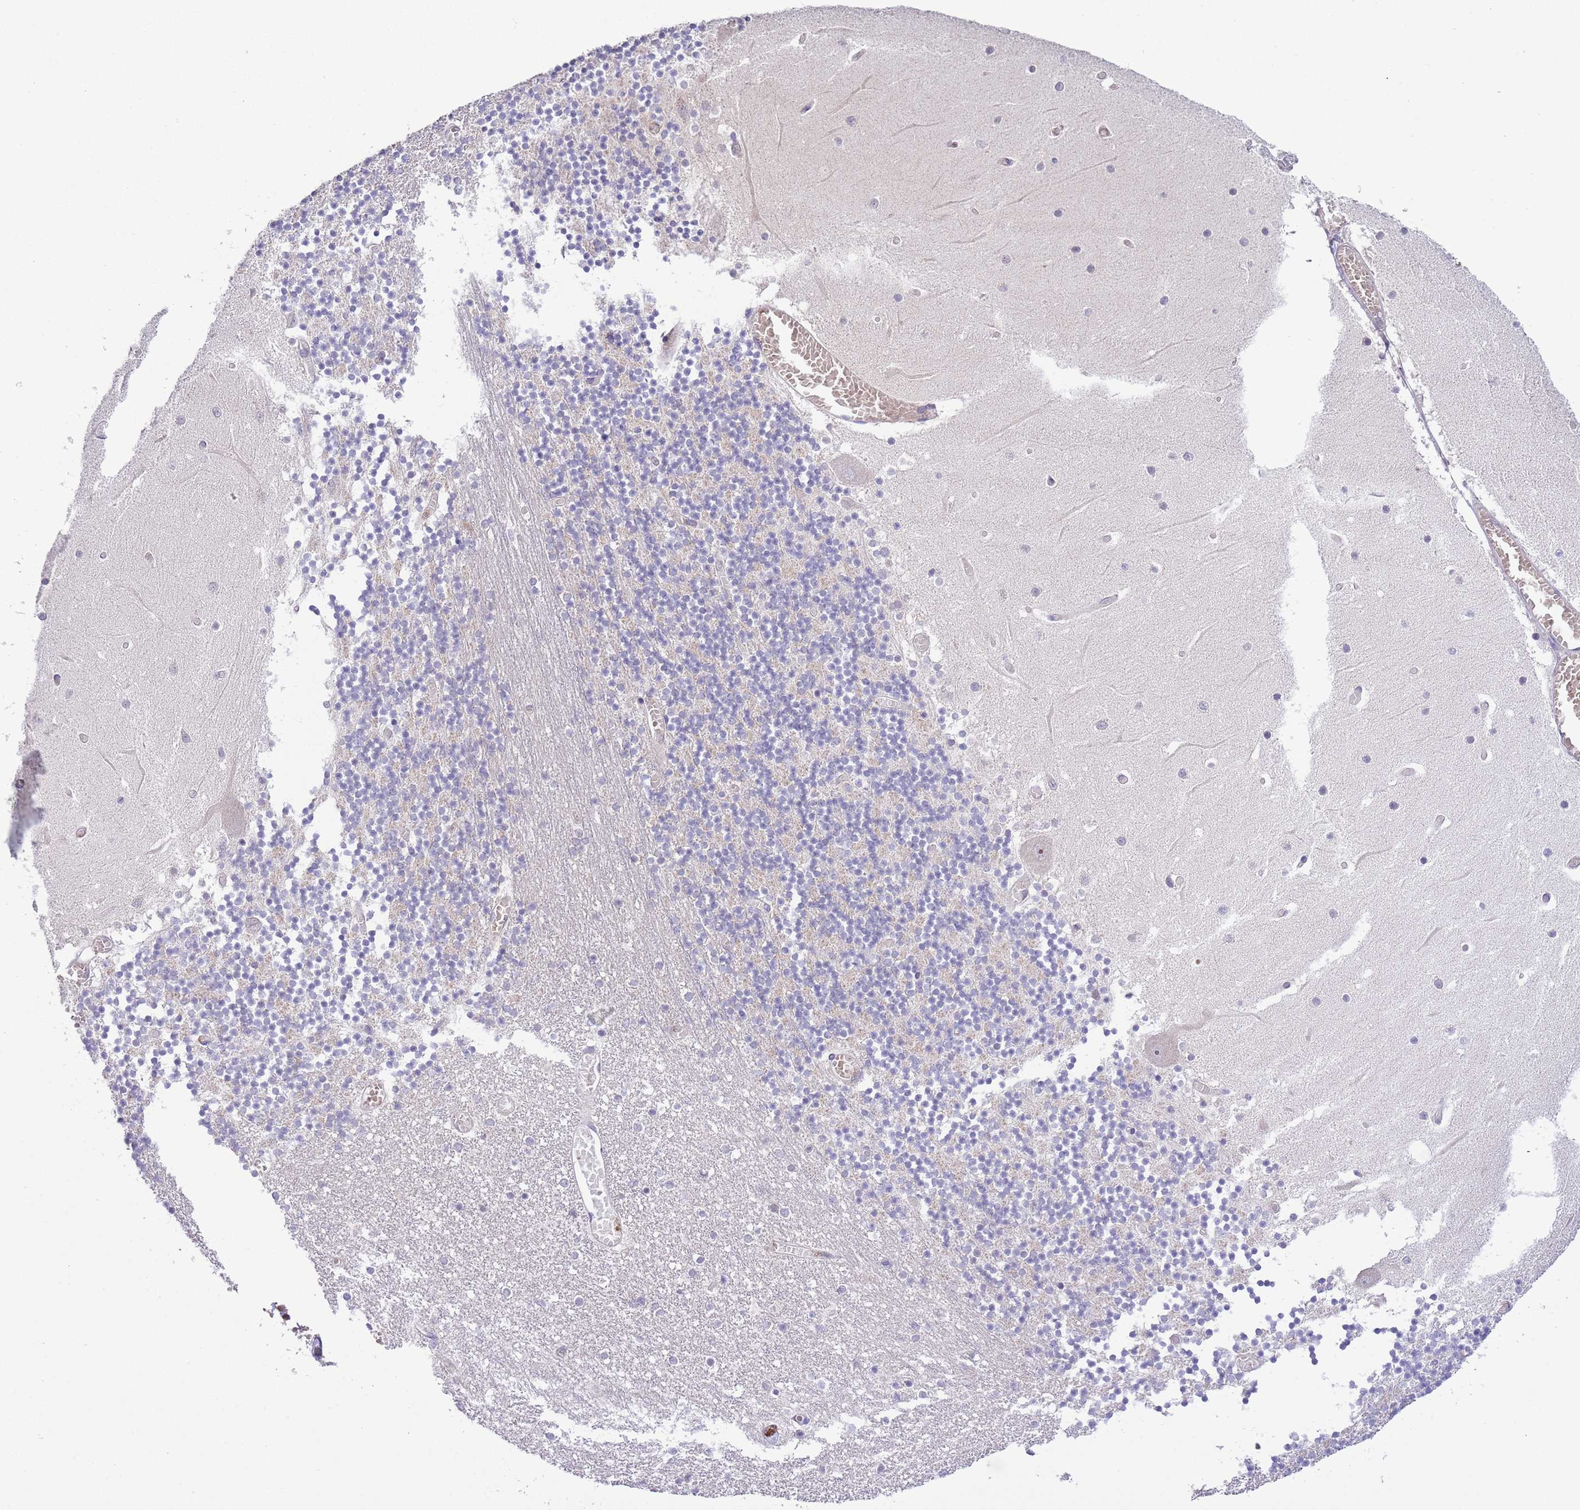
{"staining": {"intensity": "weak", "quantity": "<25%", "location": "nuclear"}, "tissue": "cerebellum", "cell_type": "Cells in granular layer", "image_type": "normal", "snomed": [{"axis": "morphology", "description": "Normal tissue, NOS"}, {"axis": "topography", "description": "Cerebellum"}], "caption": "This is an immunohistochemistry (IHC) histopathology image of unremarkable cerebellum. There is no staining in cells in granular layer.", "gene": "GALK2", "patient": {"sex": "female", "age": 28}}